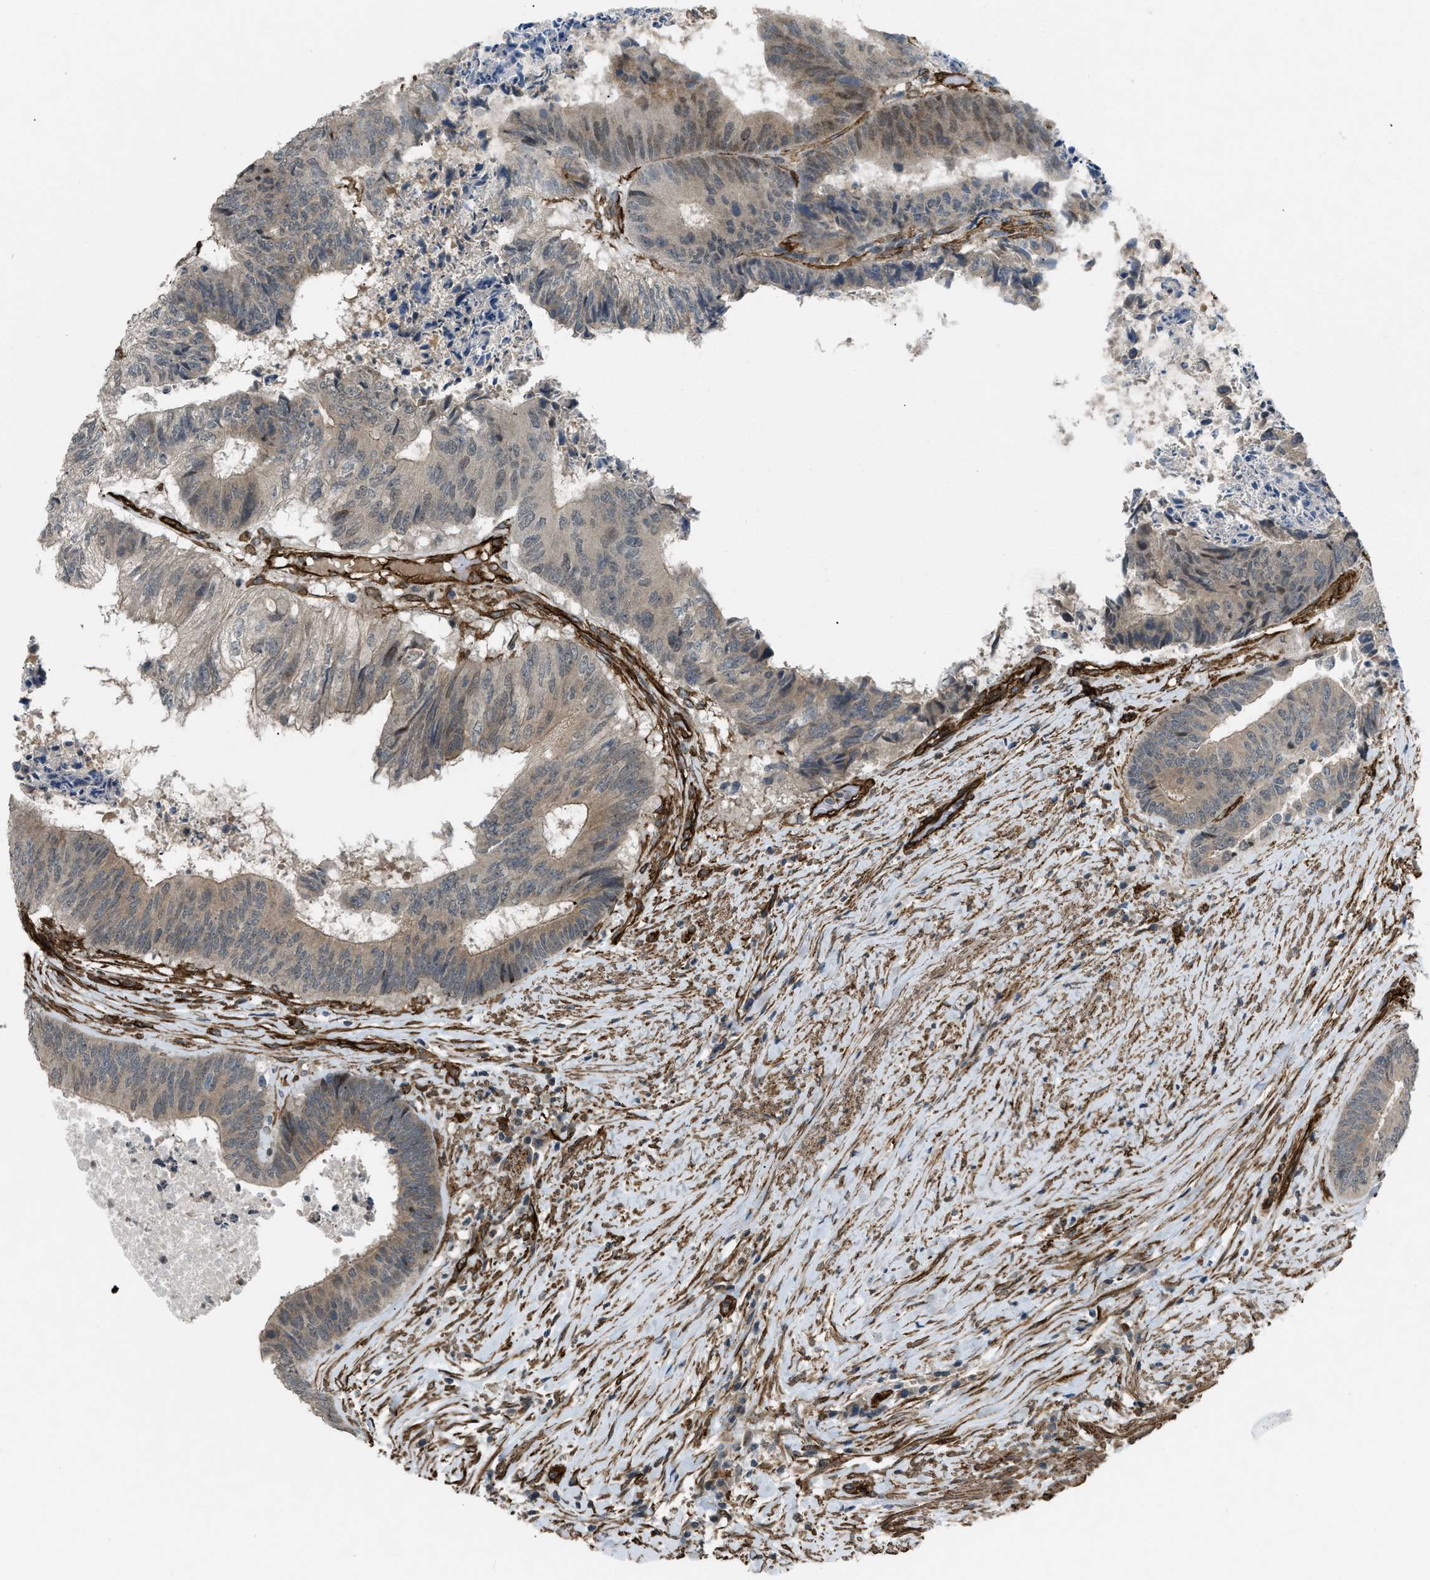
{"staining": {"intensity": "moderate", "quantity": ">75%", "location": "cytoplasmic/membranous"}, "tissue": "colorectal cancer", "cell_type": "Tumor cells", "image_type": "cancer", "snomed": [{"axis": "morphology", "description": "Adenocarcinoma, NOS"}, {"axis": "topography", "description": "Rectum"}], "caption": "Immunohistochemistry (DAB) staining of human colorectal cancer (adenocarcinoma) displays moderate cytoplasmic/membranous protein staining in about >75% of tumor cells.", "gene": "NMB", "patient": {"sex": "male", "age": 72}}